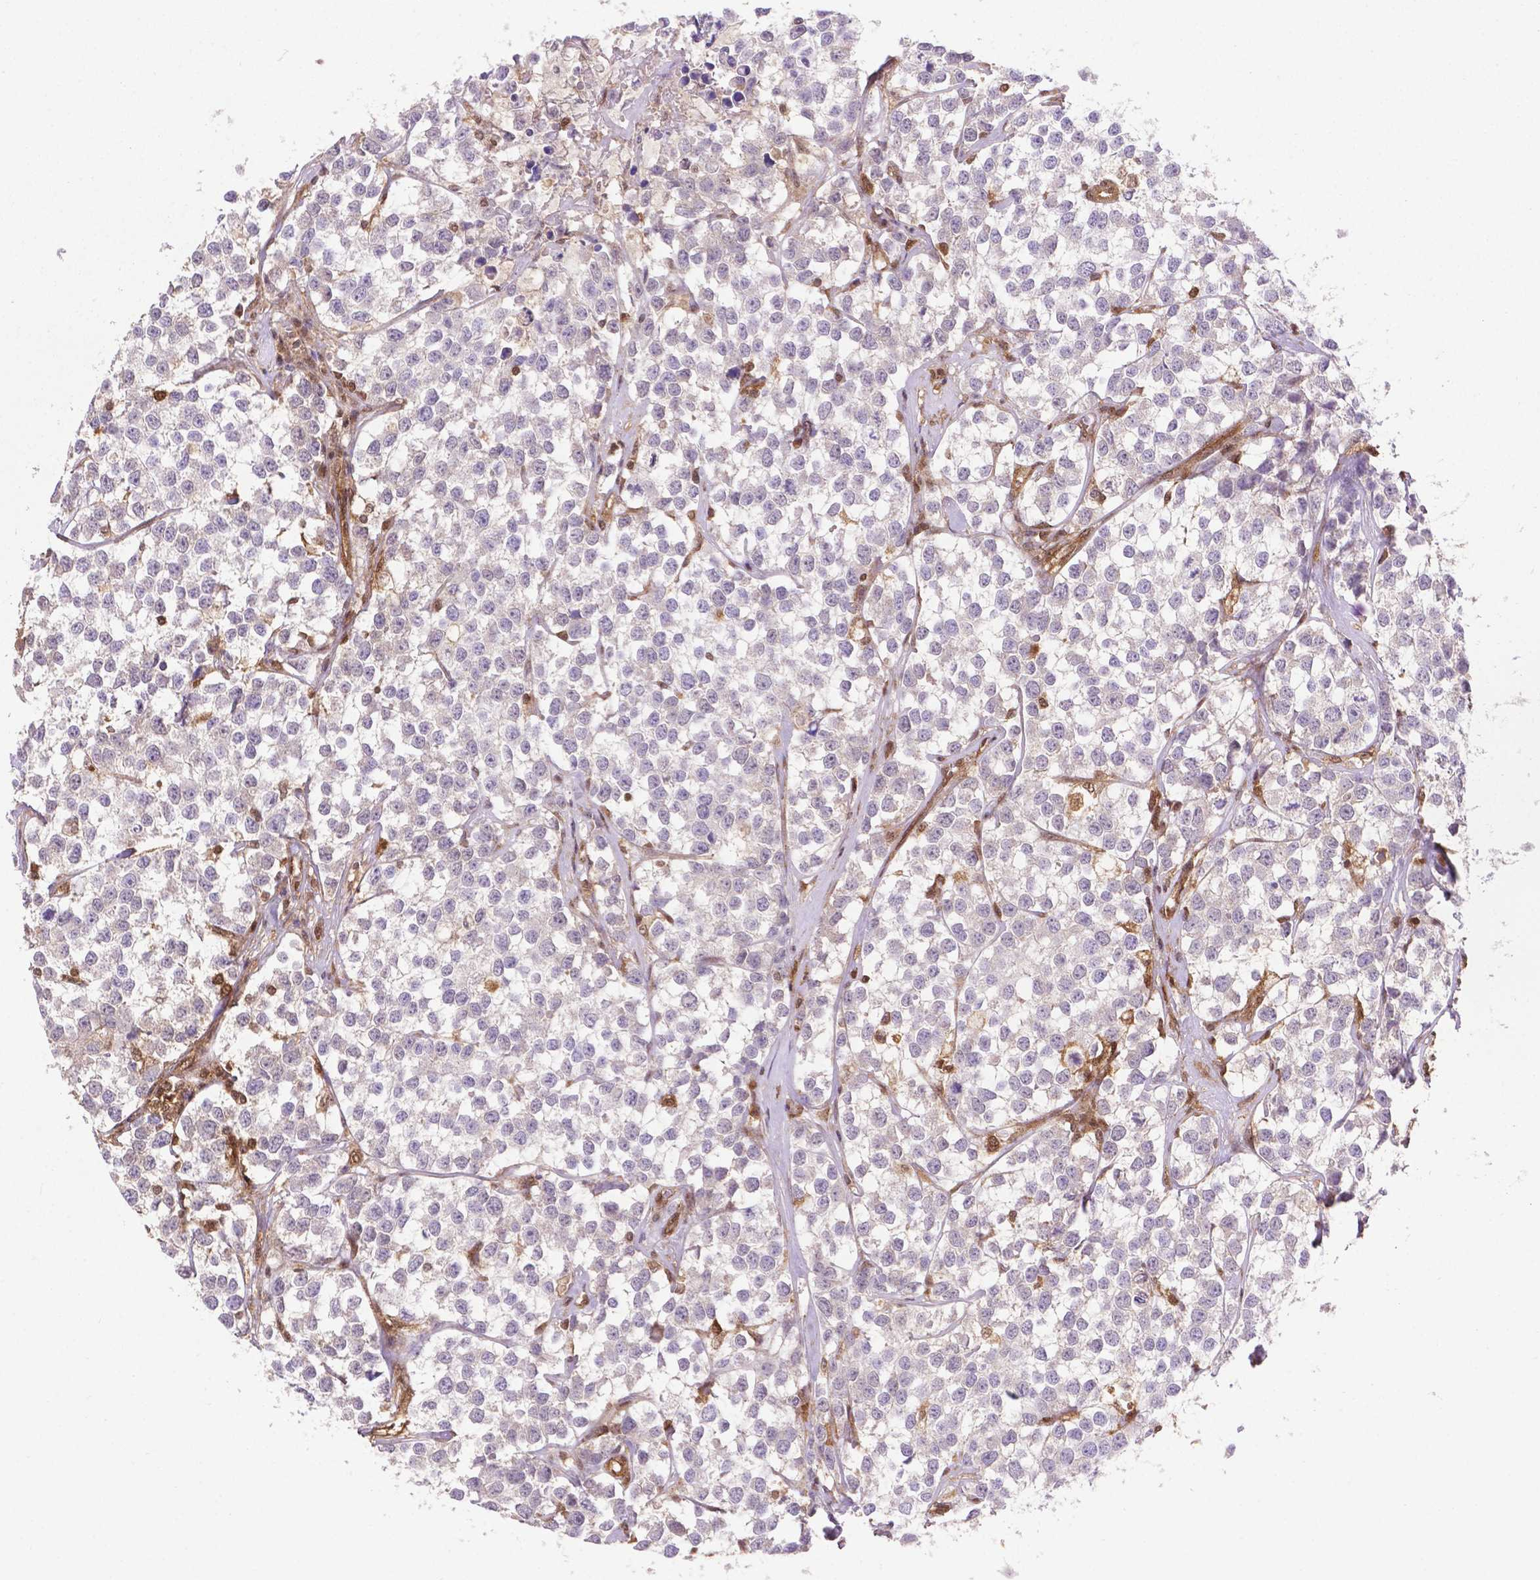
{"staining": {"intensity": "weak", "quantity": "<25%", "location": "cytoplasmic/membranous"}, "tissue": "testis cancer", "cell_type": "Tumor cells", "image_type": "cancer", "snomed": [{"axis": "morphology", "description": "Seminoma, NOS"}, {"axis": "topography", "description": "Testis"}], "caption": "This histopathology image is of testis cancer (seminoma) stained with immunohistochemistry (IHC) to label a protein in brown with the nuclei are counter-stained blue. There is no expression in tumor cells.", "gene": "UBE2L6", "patient": {"sex": "male", "age": 59}}